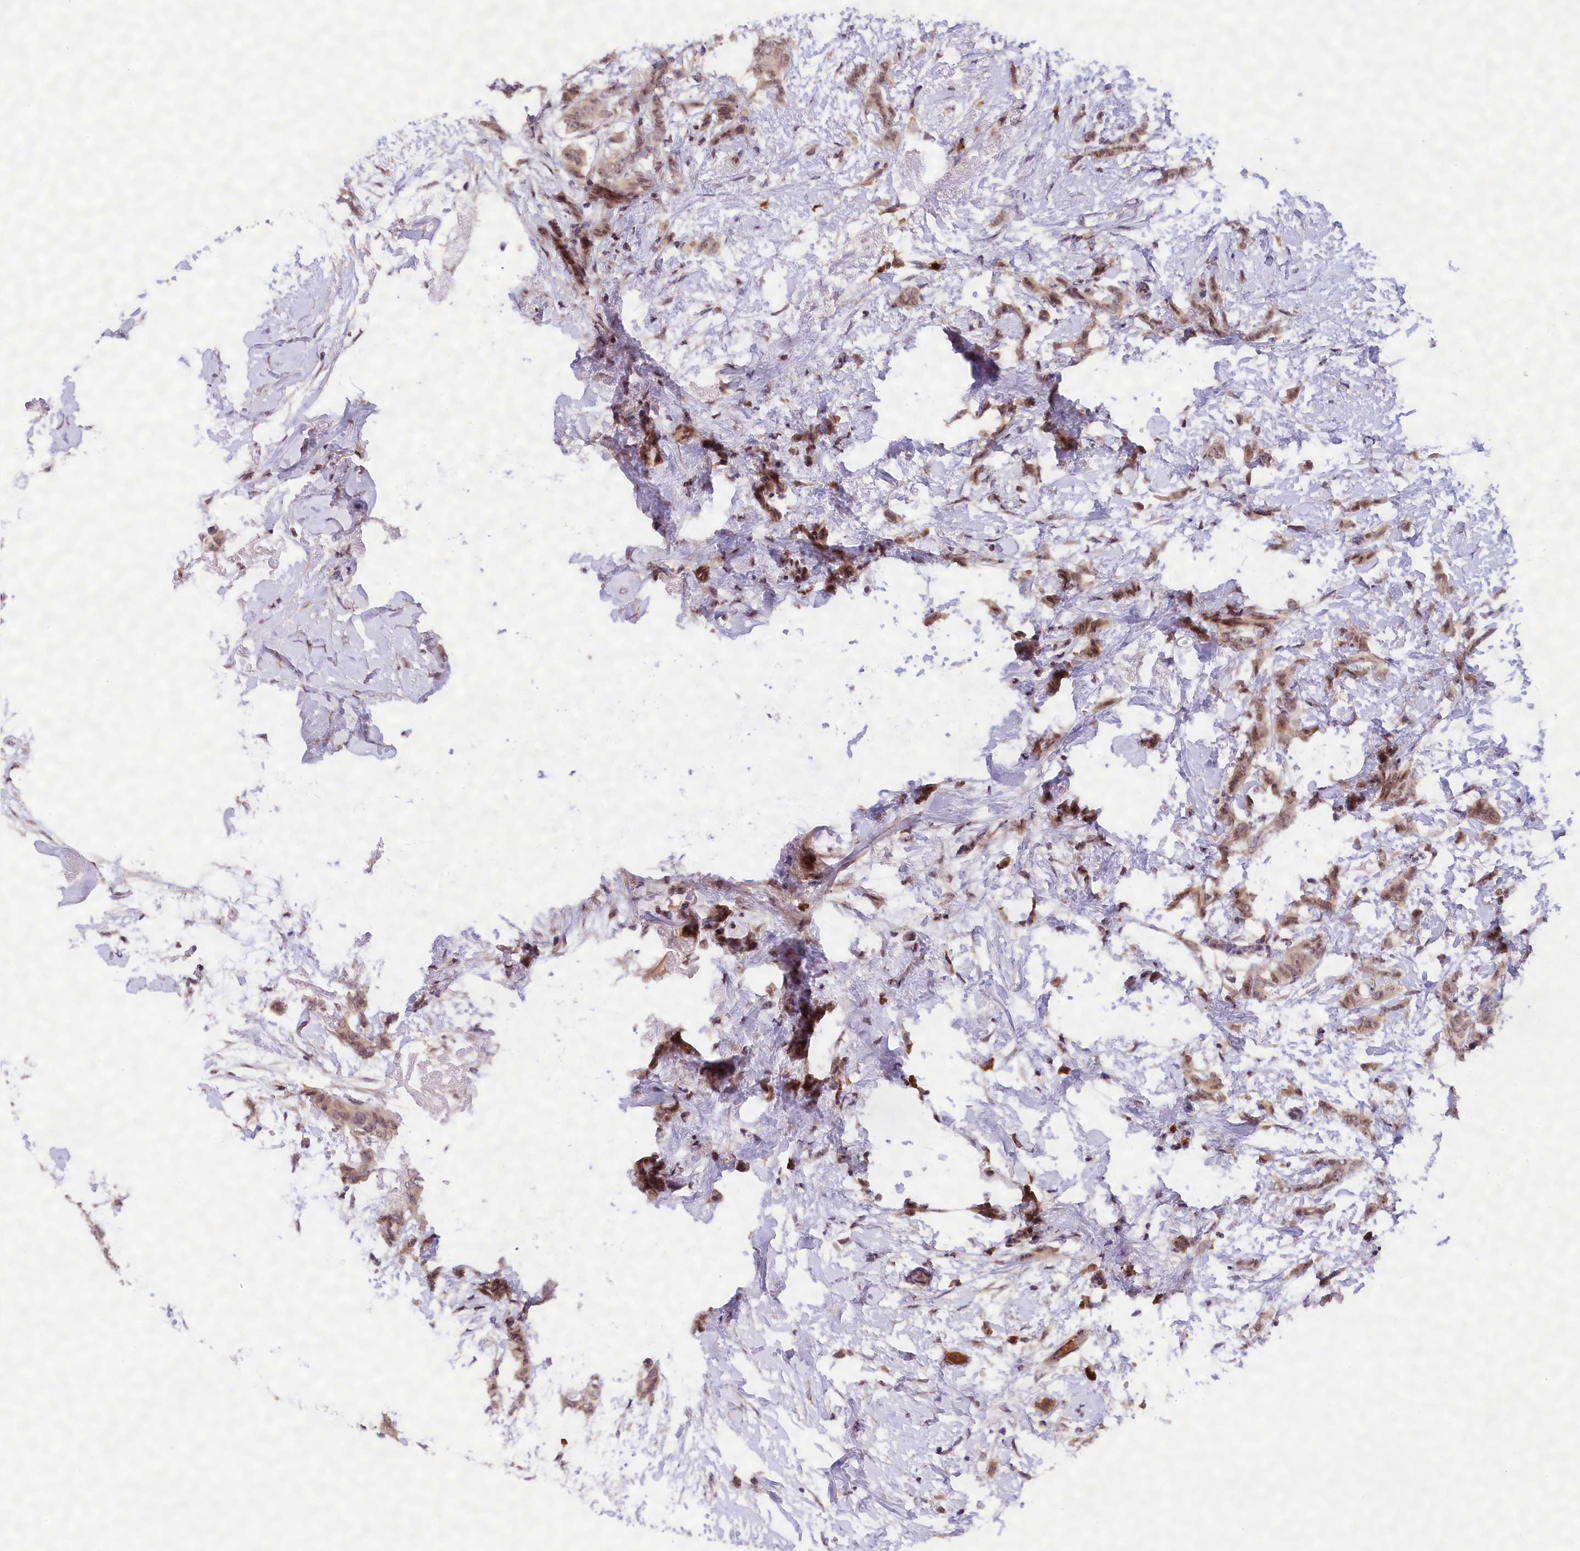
{"staining": {"intensity": "weak", "quantity": ">75%", "location": "nuclear"}, "tissue": "breast cancer", "cell_type": "Tumor cells", "image_type": "cancer", "snomed": [{"axis": "morphology", "description": "Duct carcinoma"}, {"axis": "topography", "description": "Breast"}], "caption": "This is an image of immunohistochemistry (IHC) staining of breast cancer (infiltrating ductal carcinoma), which shows weak expression in the nuclear of tumor cells.", "gene": "FBXO45", "patient": {"sex": "female", "age": 72}}